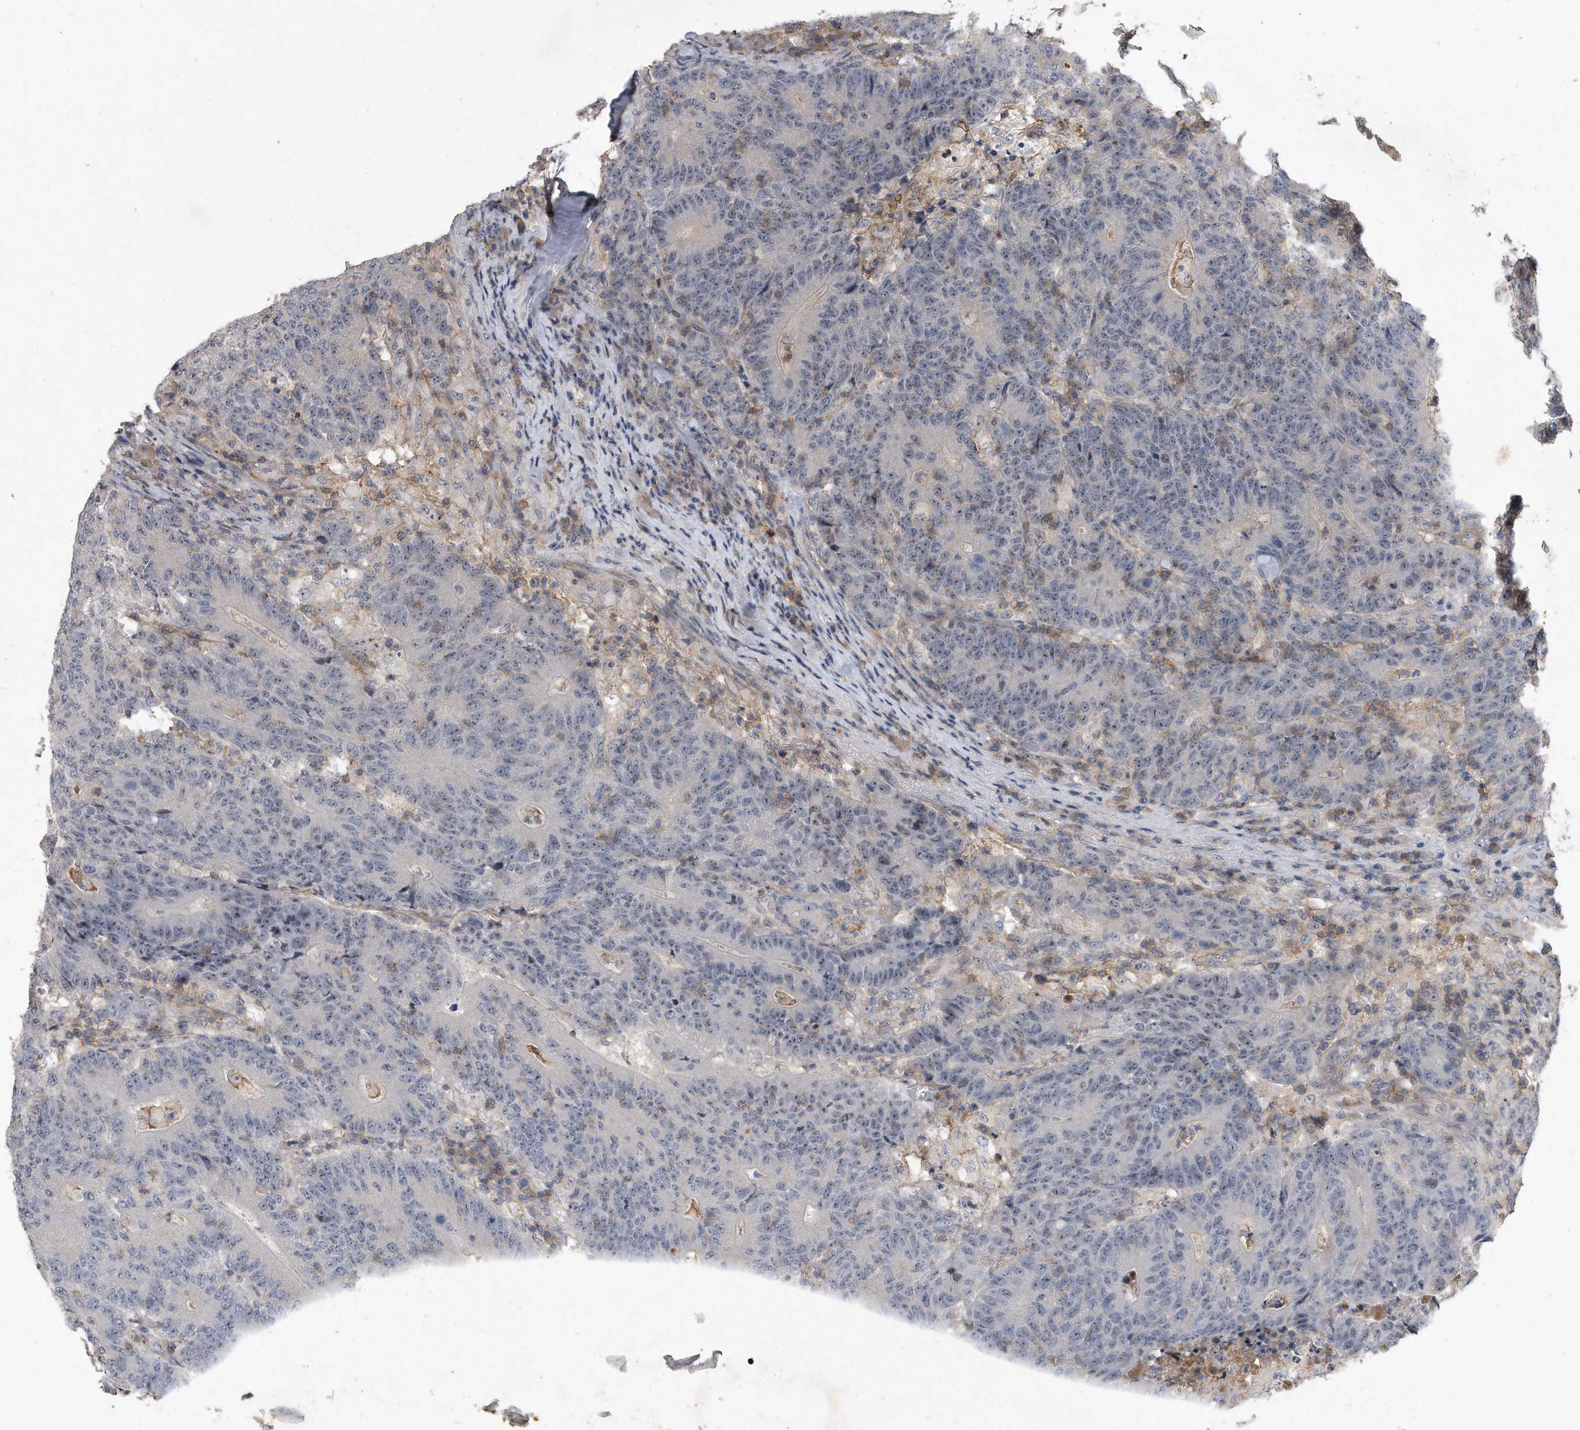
{"staining": {"intensity": "weak", "quantity": "<25%", "location": "nuclear"}, "tissue": "colorectal cancer", "cell_type": "Tumor cells", "image_type": "cancer", "snomed": [{"axis": "morphology", "description": "Normal tissue, NOS"}, {"axis": "morphology", "description": "Adenocarcinoma, NOS"}, {"axis": "topography", "description": "Colon"}], "caption": "Photomicrograph shows no significant protein expression in tumor cells of colorectal cancer (adenocarcinoma).", "gene": "PGBD2", "patient": {"sex": "female", "age": 75}}